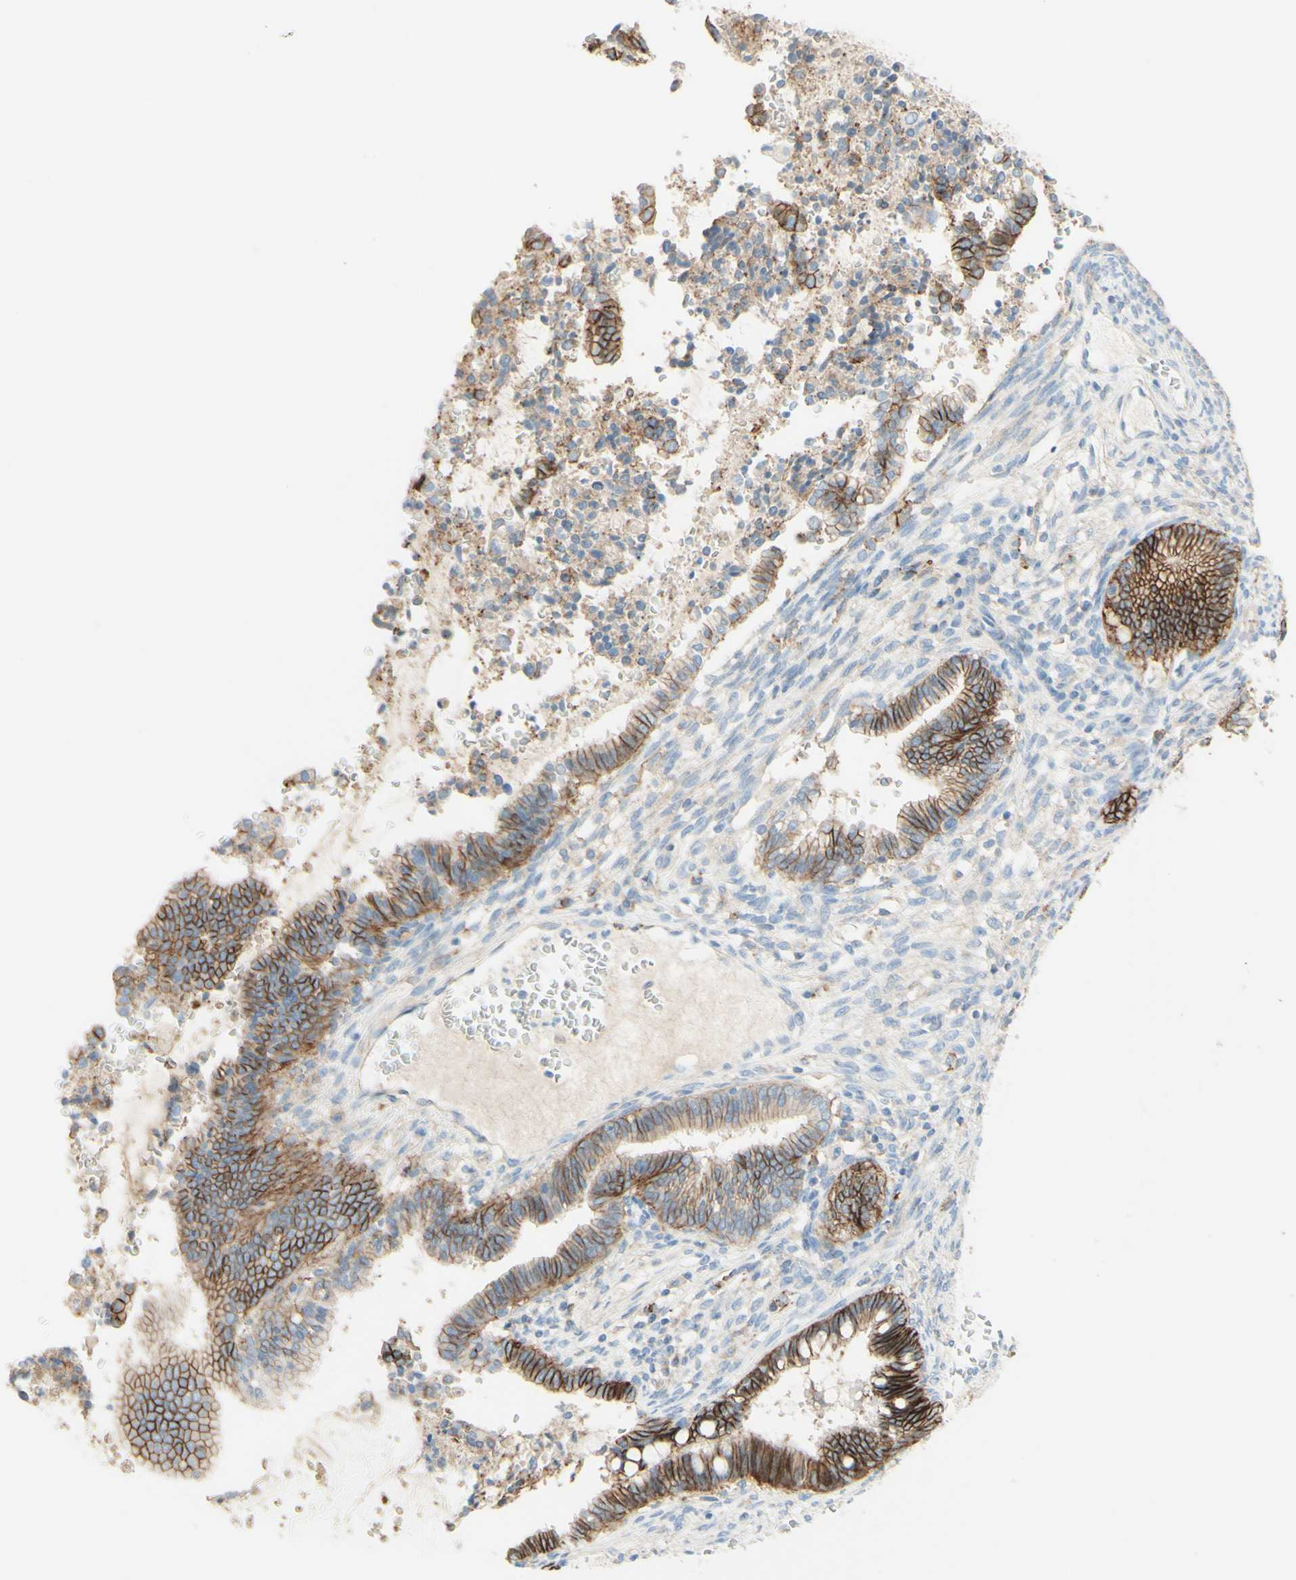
{"staining": {"intensity": "strong", "quantity": ">75%", "location": "cytoplasmic/membranous"}, "tissue": "cervical cancer", "cell_type": "Tumor cells", "image_type": "cancer", "snomed": [{"axis": "morphology", "description": "Adenocarcinoma, NOS"}, {"axis": "topography", "description": "Cervix"}], "caption": "Adenocarcinoma (cervical) stained for a protein (brown) shows strong cytoplasmic/membranous positive staining in about >75% of tumor cells.", "gene": "ALCAM", "patient": {"sex": "female", "age": 44}}